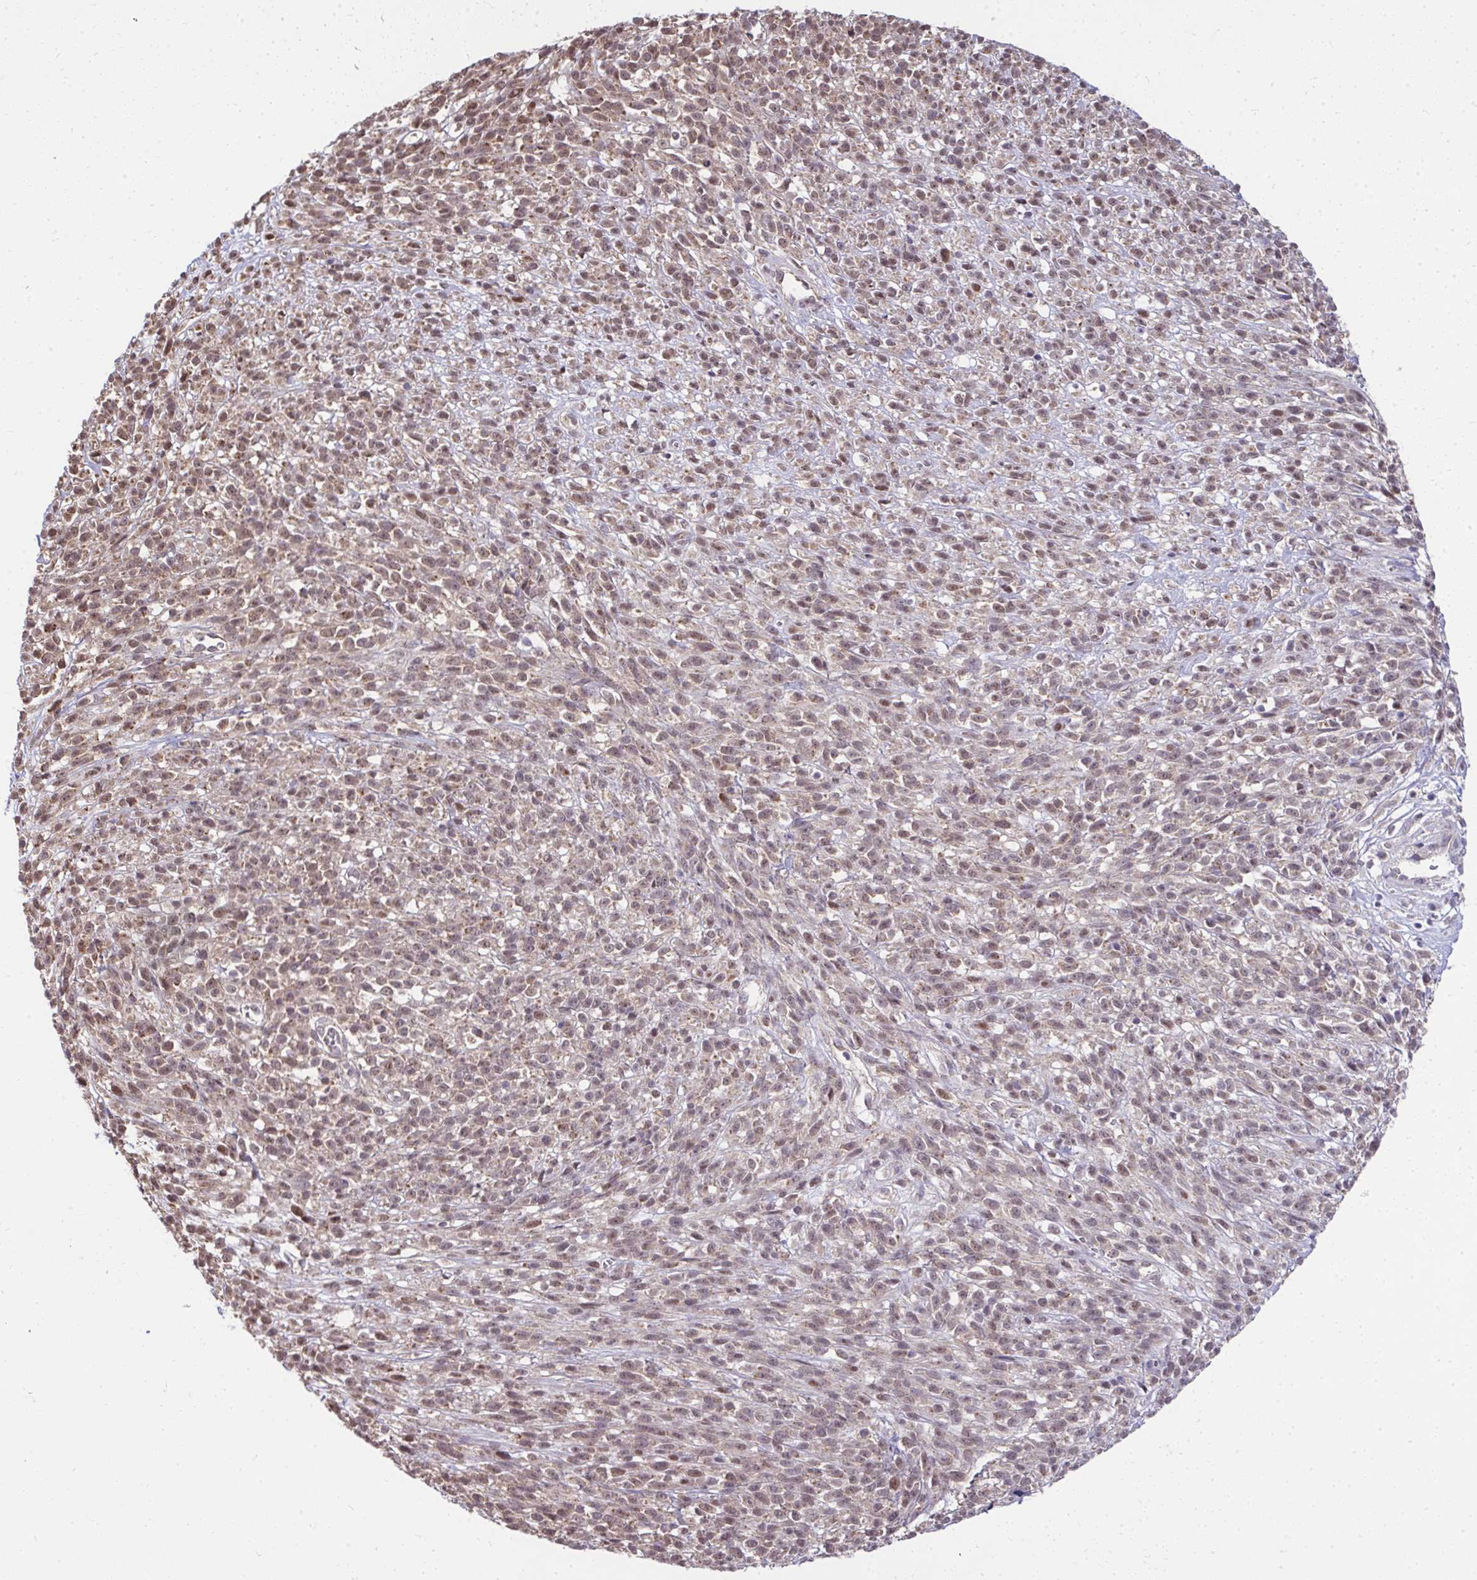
{"staining": {"intensity": "moderate", "quantity": ">75%", "location": "nuclear"}, "tissue": "melanoma", "cell_type": "Tumor cells", "image_type": "cancer", "snomed": [{"axis": "morphology", "description": "Malignant melanoma, NOS"}, {"axis": "topography", "description": "Skin"}, {"axis": "topography", "description": "Skin of trunk"}], "caption": "Melanoma stained for a protein shows moderate nuclear positivity in tumor cells.", "gene": "RDH14", "patient": {"sex": "male", "age": 74}}